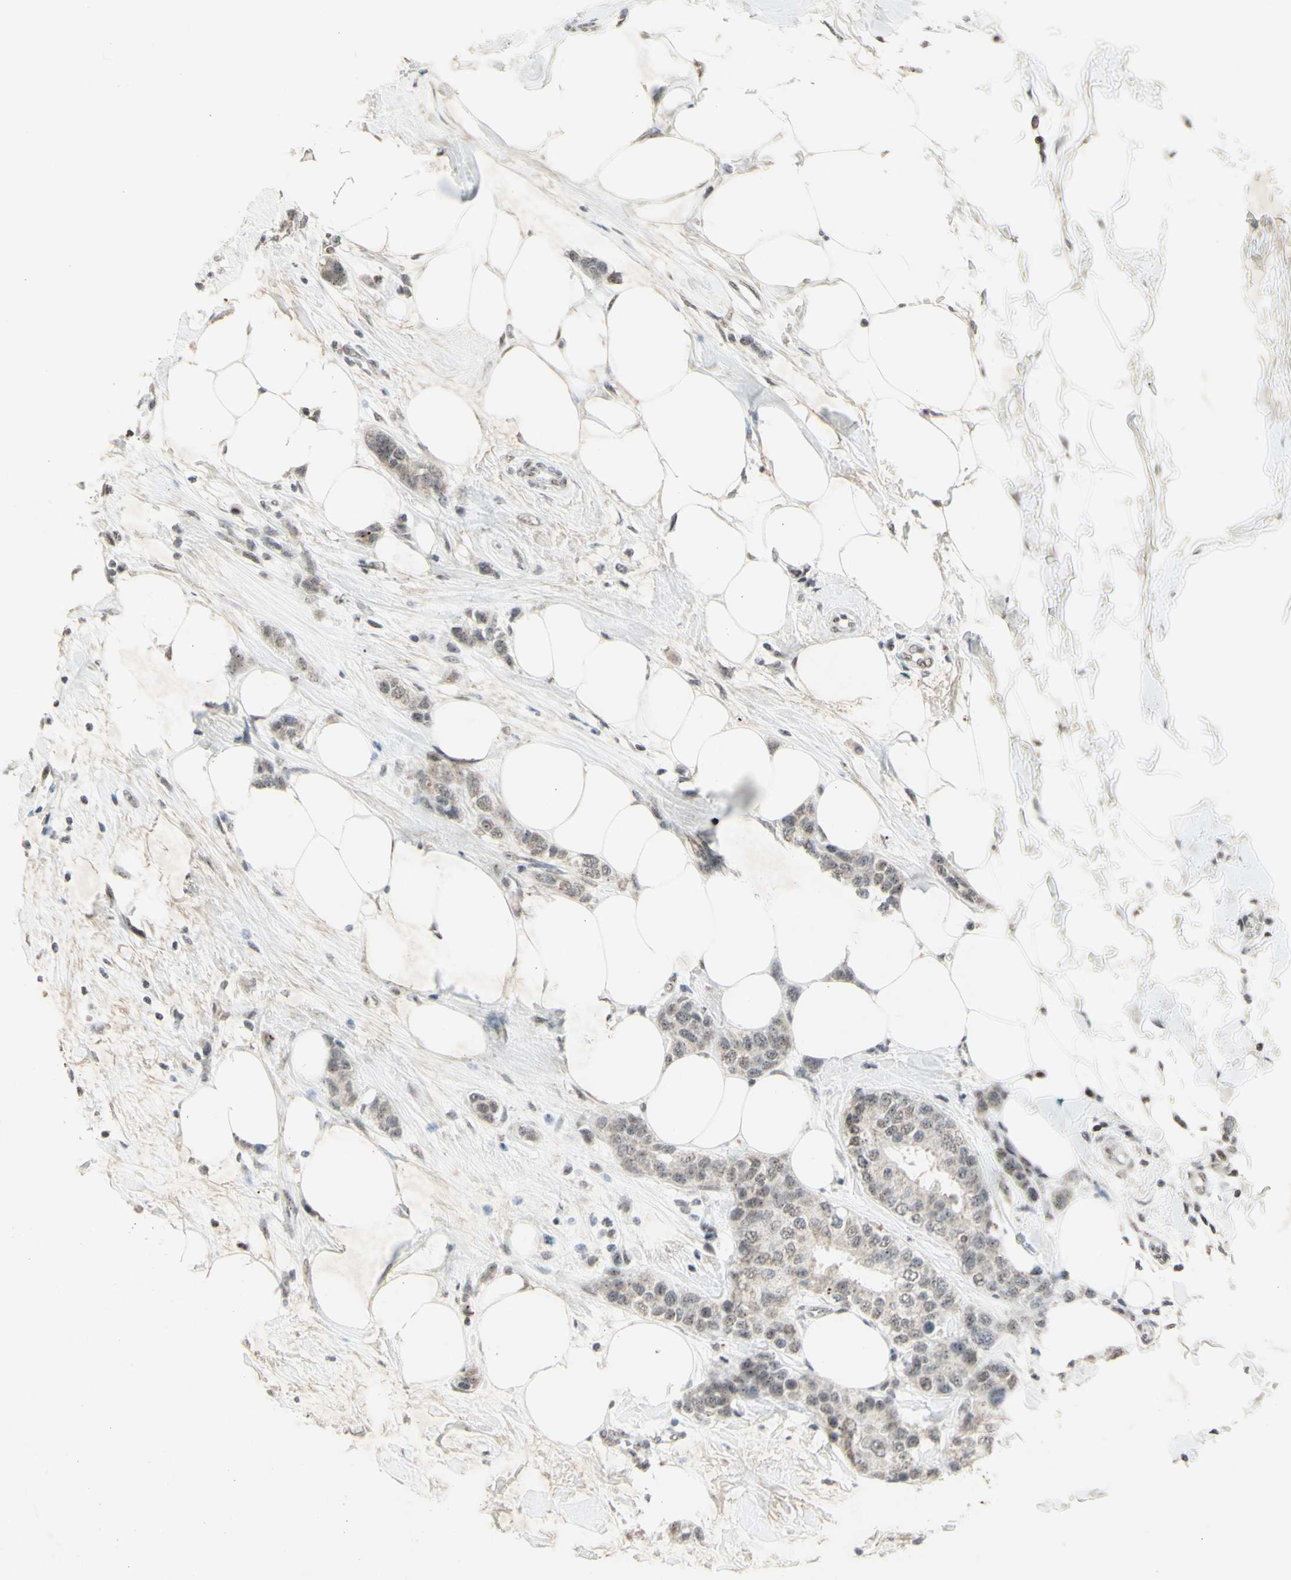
{"staining": {"intensity": "weak", "quantity": "<25%", "location": "nuclear"}, "tissue": "breast cancer", "cell_type": "Tumor cells", "image_type": "cancer", "snomed": [{"axis": "morphology", "description": "Normal tissue, NOS"}, {"axis": "morphology", "description": "Duct carcinoma"}, {"axis": "topography", "description": "Breast"}], "caption": "DAB immunohistochemical staining of breast cancer shows no significant positivity in tumor cells. (Stains: DAB (3,3'-diaminobenzidine) immunohistochemistry with hematoxylin counter stain, Microscopy: brightfield microscopy at high magnification).", "gene": "CENPB", "patient": {"sex": "female", "age": 50}}